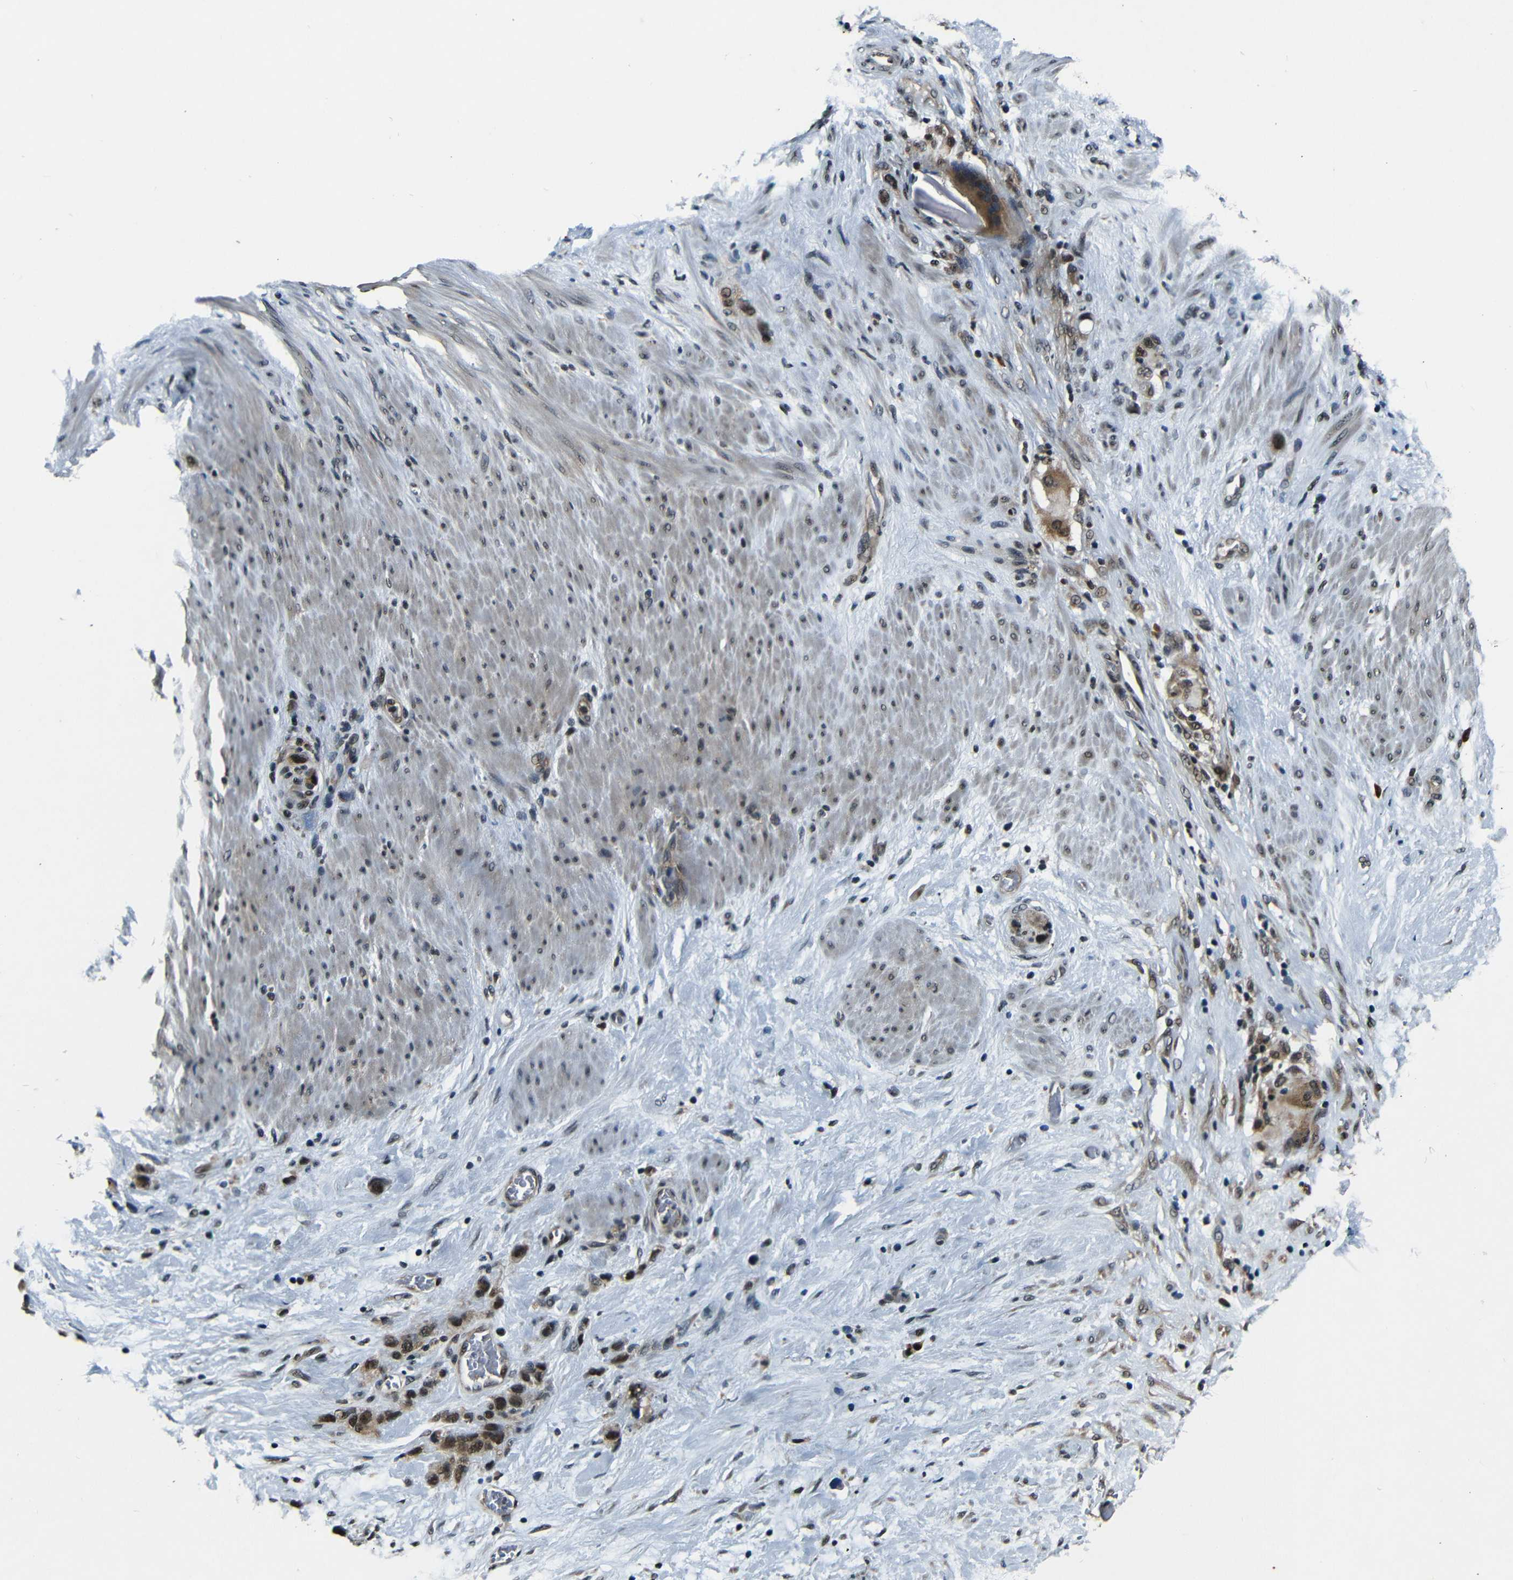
{"staining": {"intensity": "moderate", "quantity": ">75%", "location": "cytoplasmic/membranous,nuclear"}, "tissue": "stomach cancer", "cell_type": "Tumor cells", "image_type": "cancer", "snomed": [{"axis": "morphology", "description": "Adenocarcinoma, NOS"}, {"axis": "morphology", "description": "Adenocarcinoma, High grade"}, {"axis": "topography", "description": "Stomach, upper"}, {"axis": "topography", "description": "Stomach, lower"}], "caption": "A brown stain labels moderate cytoplasmic/membranous and nuclear staining of a protein in adenocarcinoma (stomach) tumor cells. Immunohistochemistry (ihc) stains the protein of interest in brown and the nuclei are stained blue.", "gene": "FOXD4", "patient": {"sex": "female", "age": 65}}